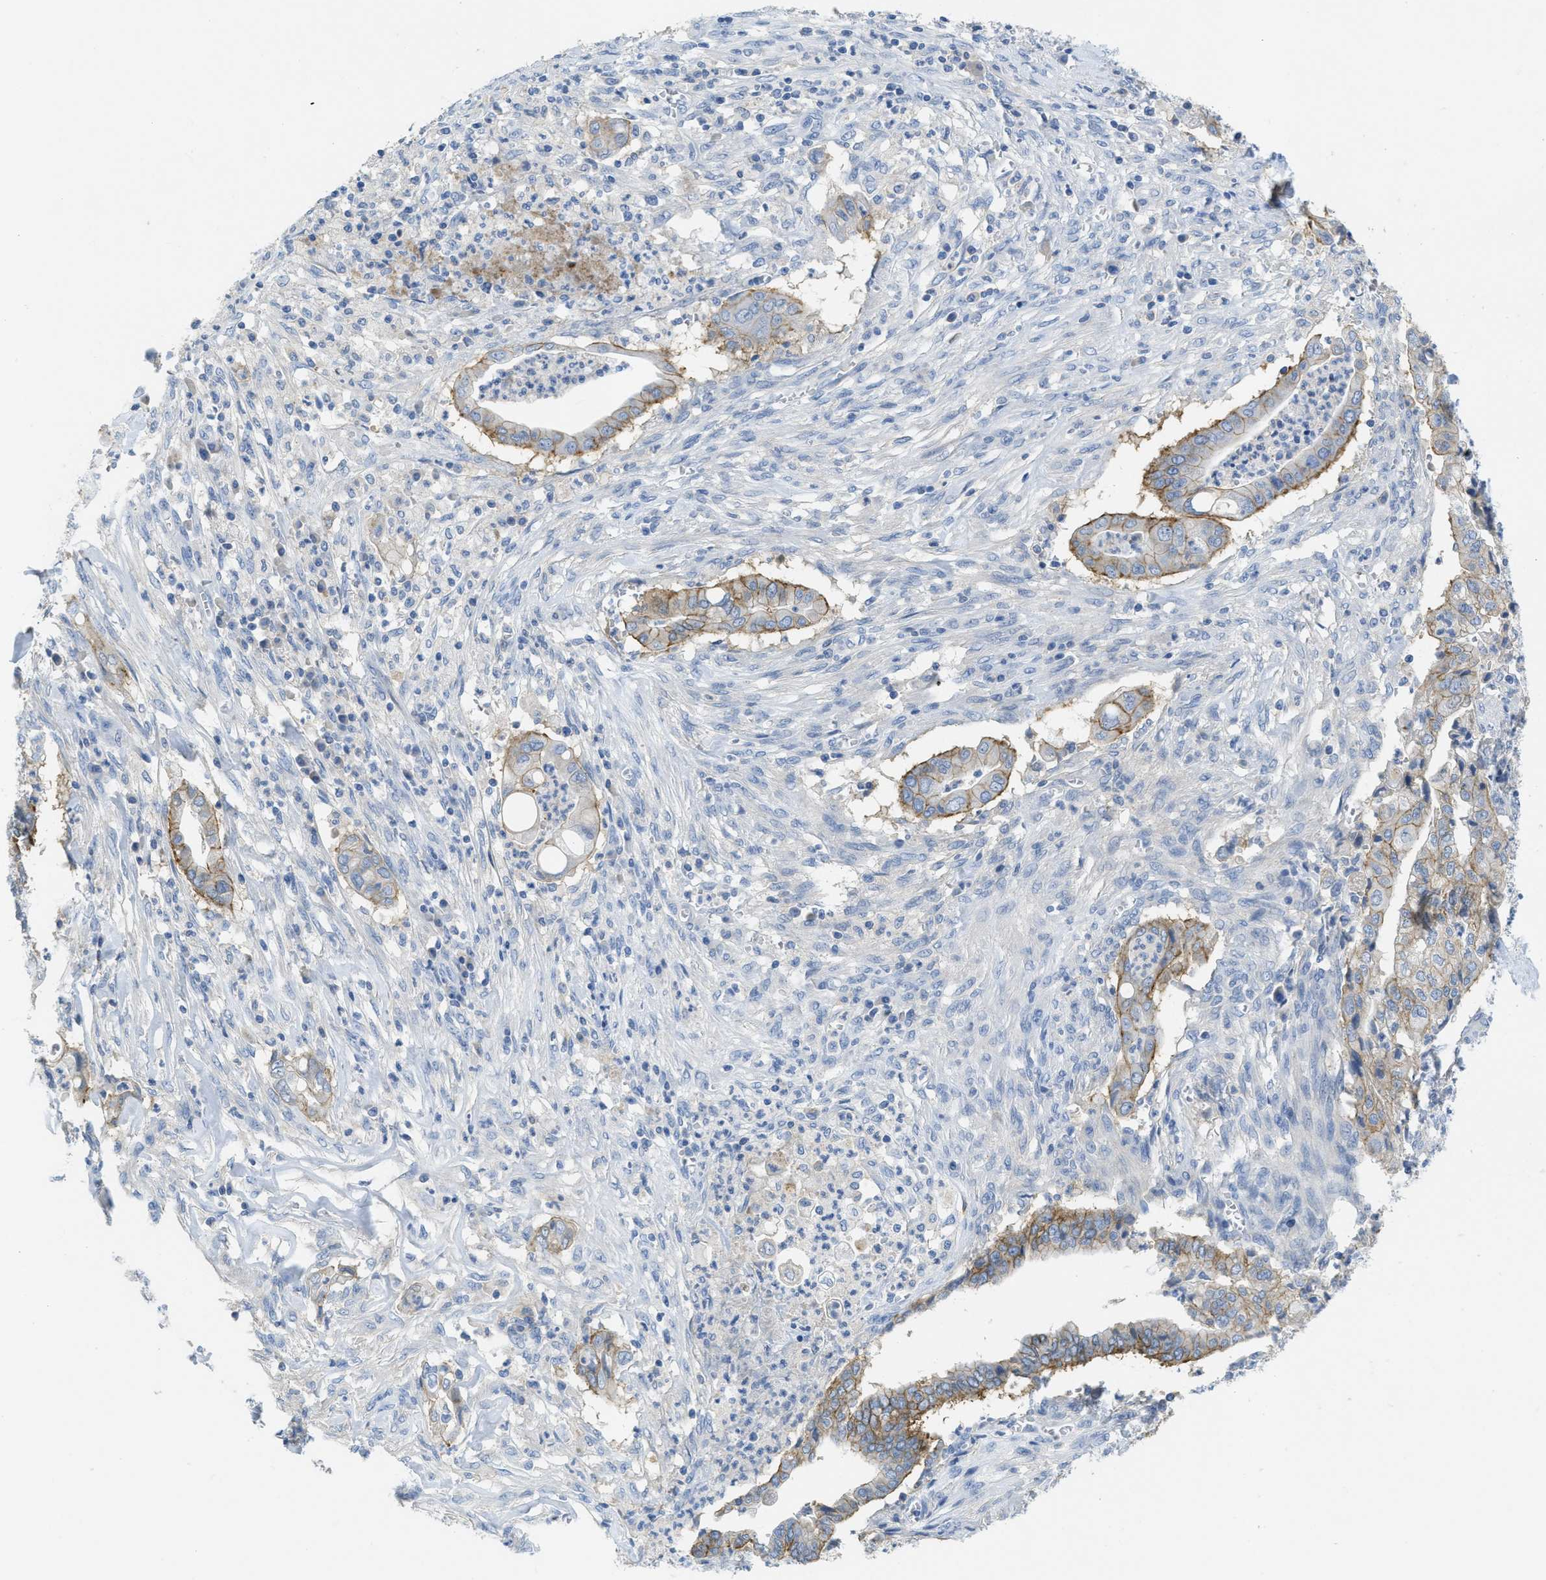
{"staining": {"intensity": "moderate", "quantity": ">75%", "location": "cytoplasmic/membranous"}, "tissue": "cervical cancer", "cell_type": "Tumor cells", "image_type": "cancer", "snomed": [{"axis": "morphology", "description": "Adenocarcinoma, NOS"}, {"axis": "topography", "description": "Cervix"}], "caption": "Cervical cancer stained with a brown dye displays moderate cytoplasmic/membranous positive positivity in approximately >75% of tumor cells.", "gene": "CNNM4", "patient": {"sex": "female", "age": 44}}